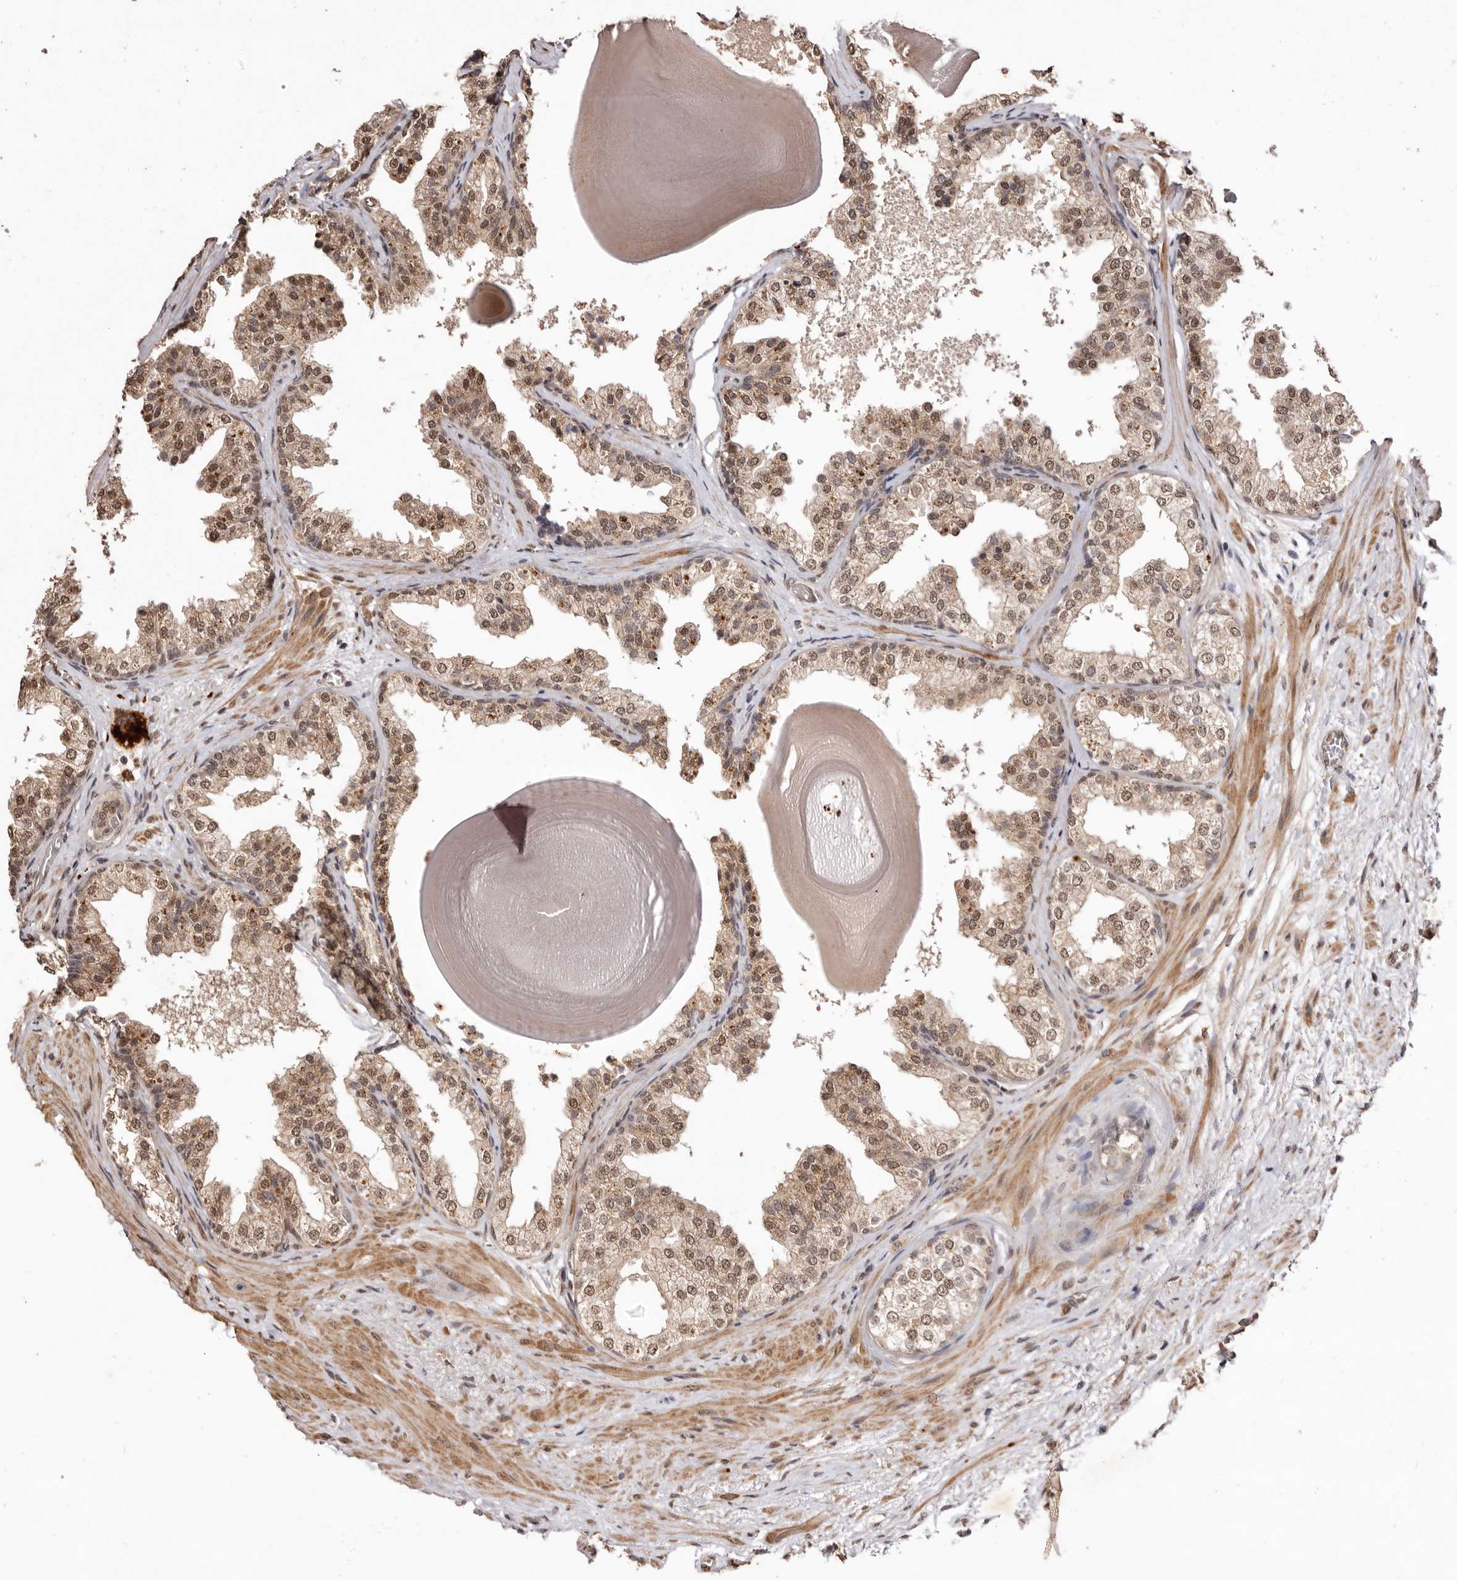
{"staining": {"intensity": "moderate", "quantity": ">75%", "location": "cytoplasmic/membranous,nuclear"}, "tissue": "prostate", "cell_type": "Glandular cells", "image_type": "normal", "snomed": [{"axis": "morphology", "description": "Normal tissue, NOS"}, {"axis": "topography", "description": "Prostate"}], "caption": "Immunohistochemical staining of unremarkable human prostate exhibits >75% levels of moderate cytoplasmic/membranous,nuclear protein expression in about >75% of glandular cells.", "gene": "NOTCH1", "patient": {"sex": "male", "age": 48}}